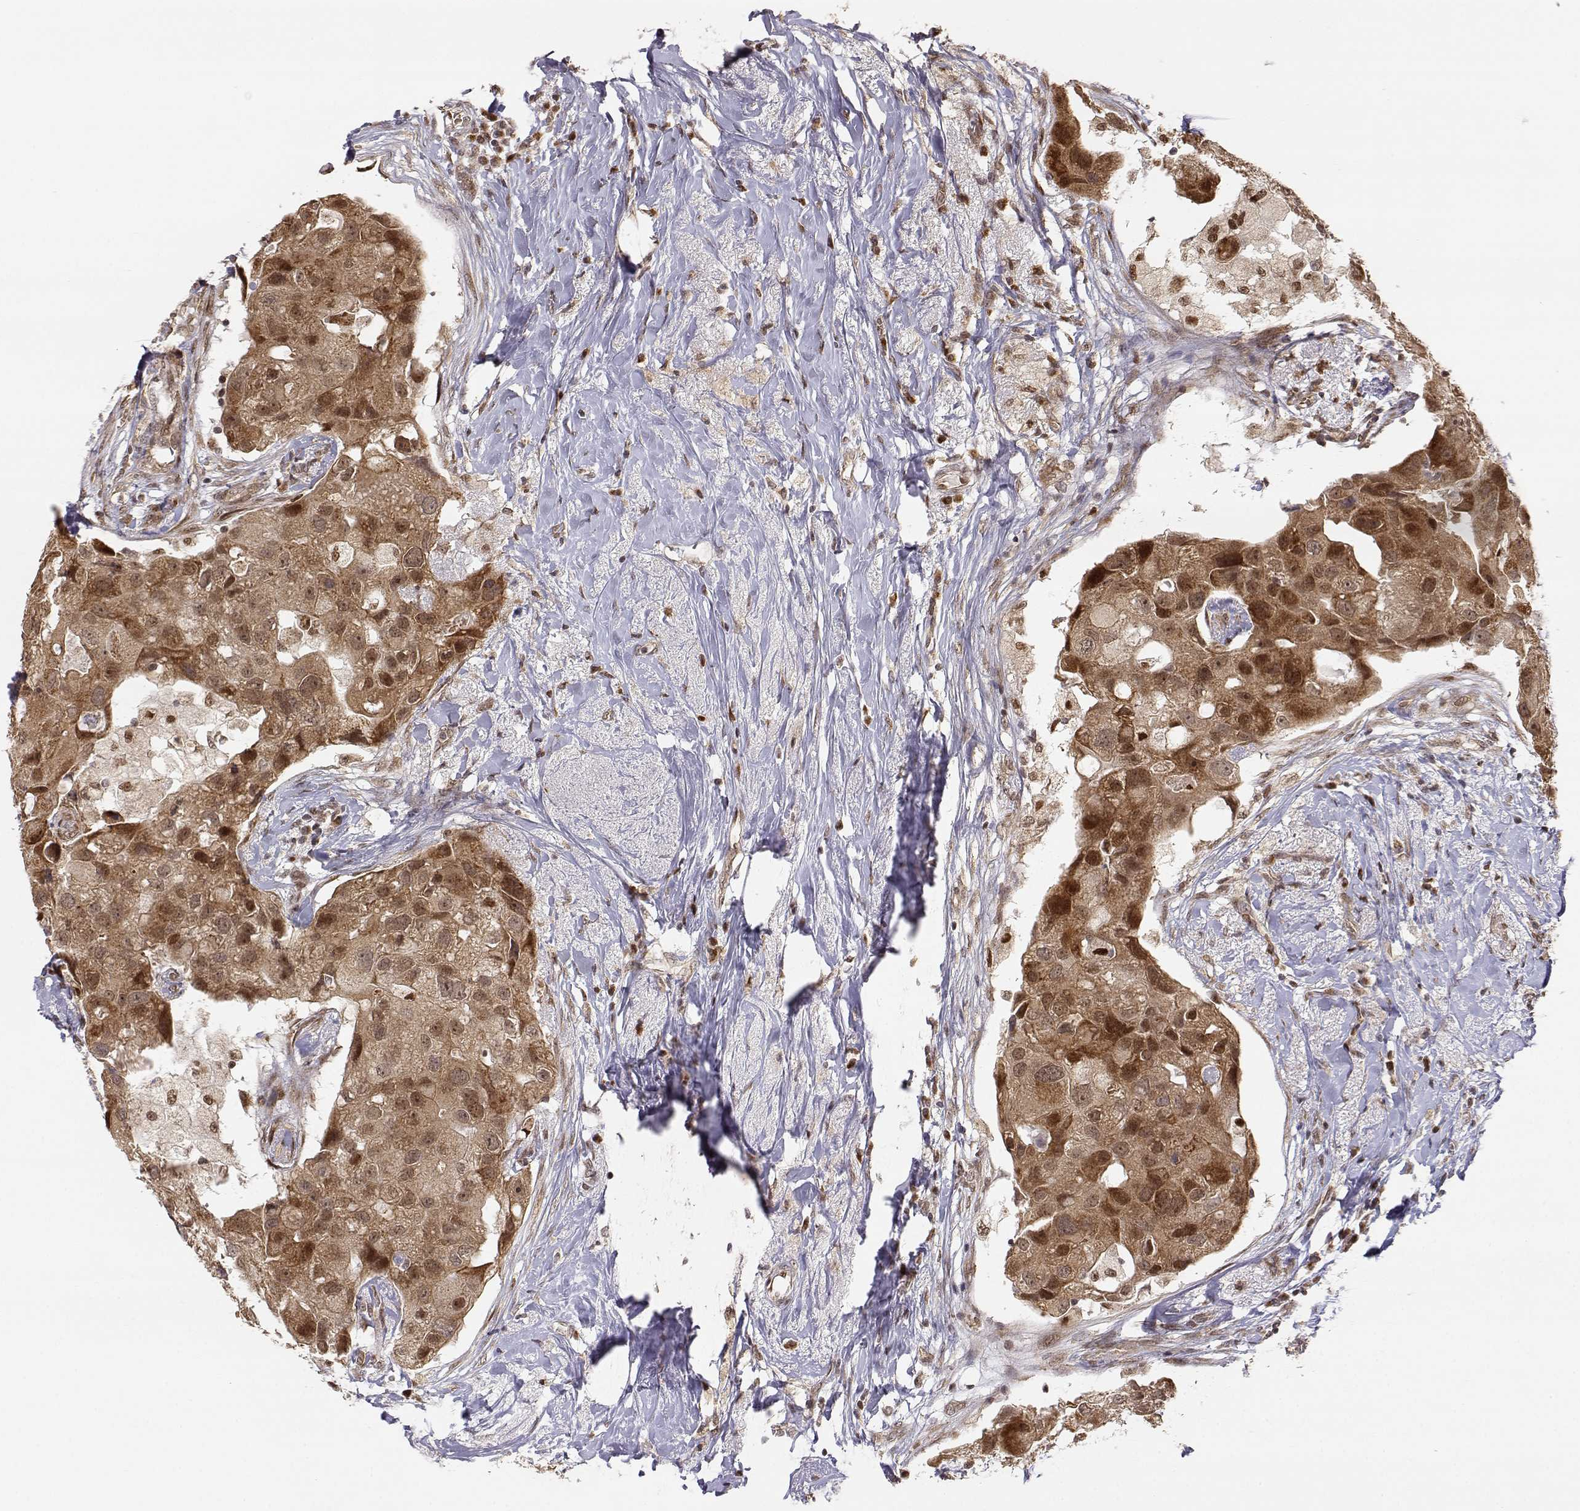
{"staining": {"intensity": "strong", "quantity": "<25%", "location": "cytoplasmic/membranous,nuclear"}, "tissue": "breast cancer", "cell_type": "Tumor cells", "image_type": "cancer", "snomed": [{"axis": "morphology", "description": "Duct carcinoma"}, {"axis": "topography", "description": "Breast"}], "caption": "Immunohistochemical staining of human breast infiltrating ductal carcinoma demonstrates medium levels of strong cytoplasmic/membranous and nuclear protein positivity in approximately <25% of tumor cells.", "gene": "BRCA1", "patient": {"sex": "female", "age": 43}}